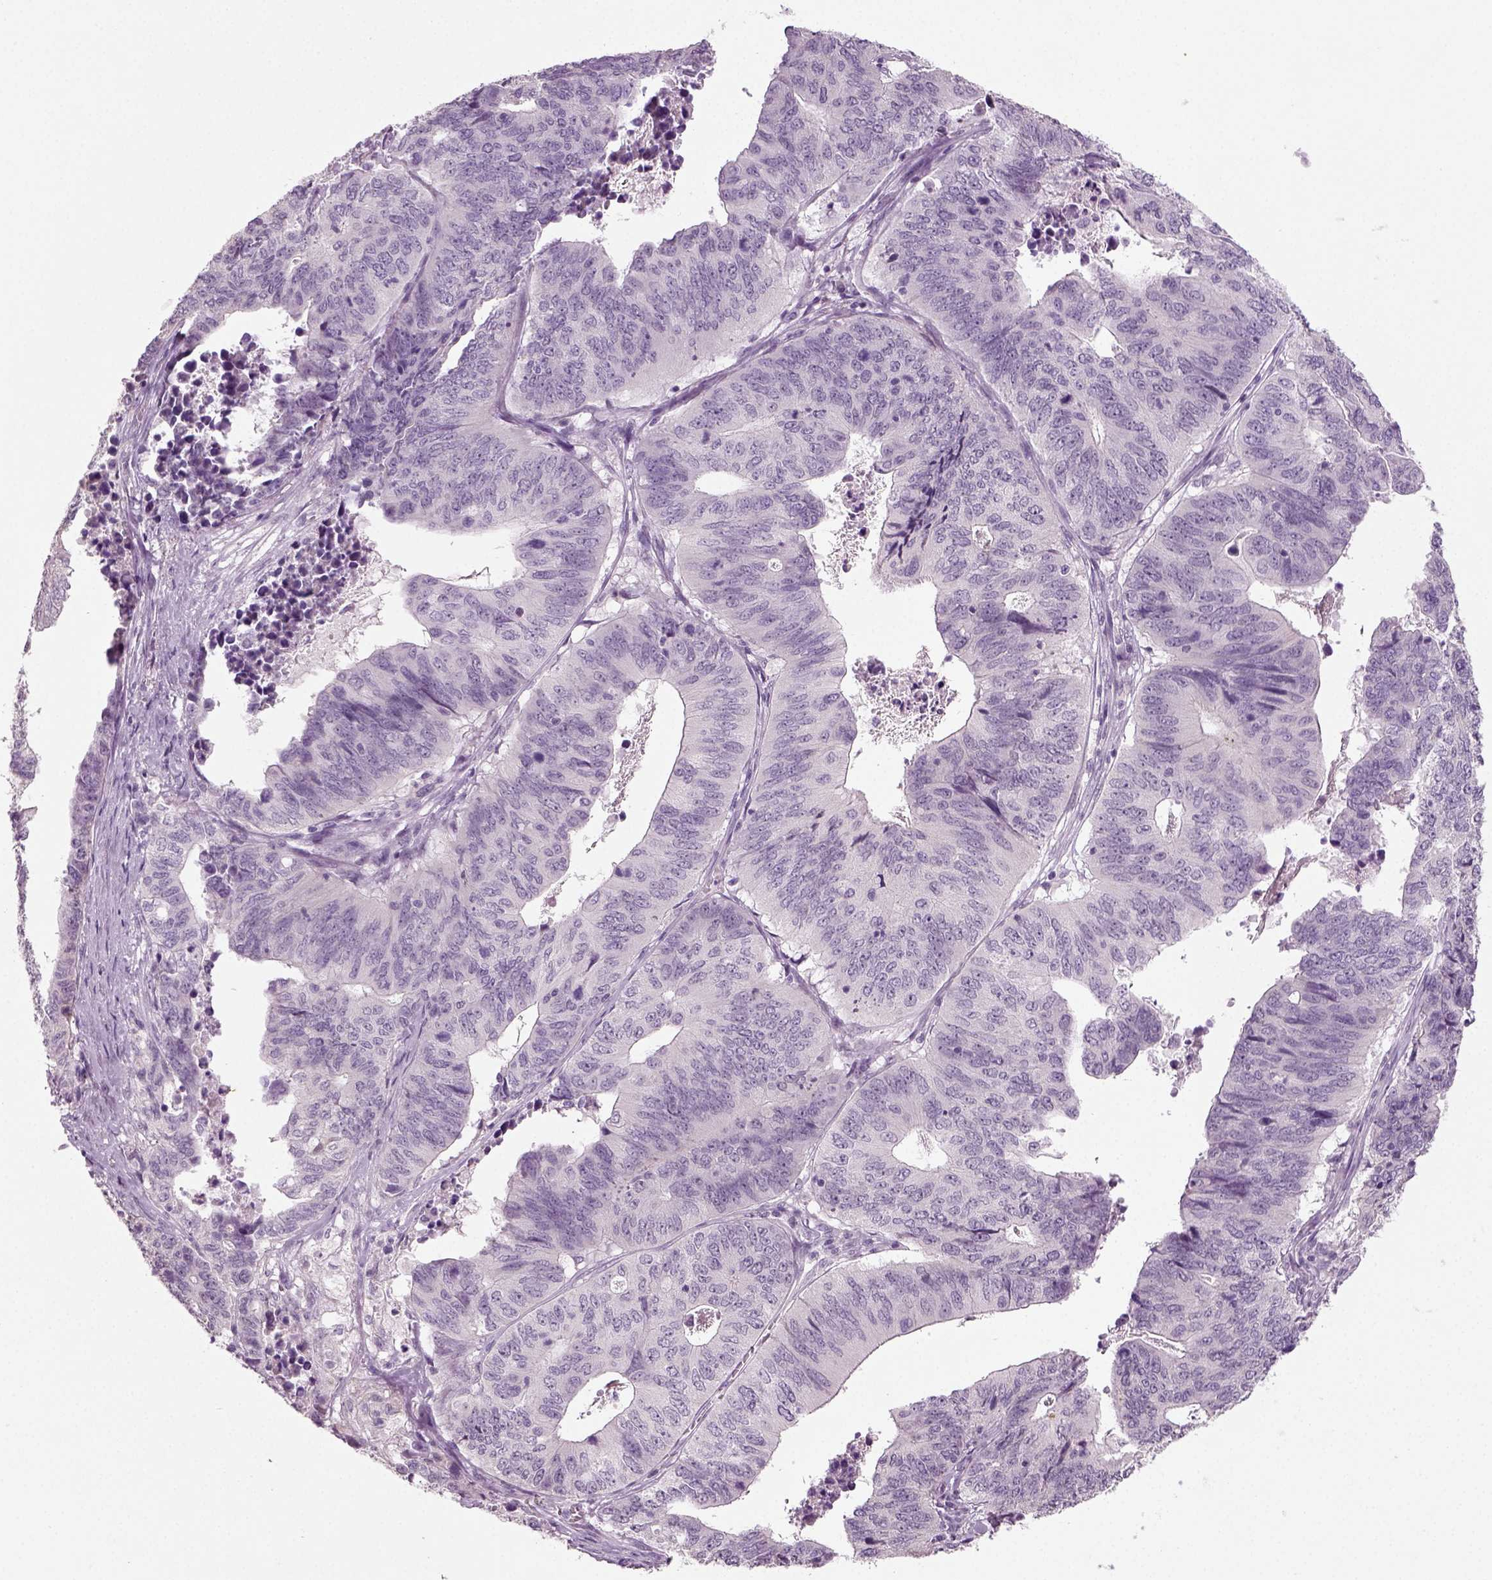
{"staining": {"intensity": "negative", "quantity": "none", "location": "none"}, "tissue": "stomach cancer", "cell_type": "Tumor cells", "image_type": "cancer", "snomed": [{"axis": "morphology", "description": "Adenocarcinoma, NOS"}, {"axis": "topography", "description": "Stomach, upper"}], "caption": "Stomach adenocarcinoma was stained to show a protein in brown. There is no significant staining in tumor cells.", "gene": "SYNGAP1", "patient": {"sex": "female", "age": 67}}